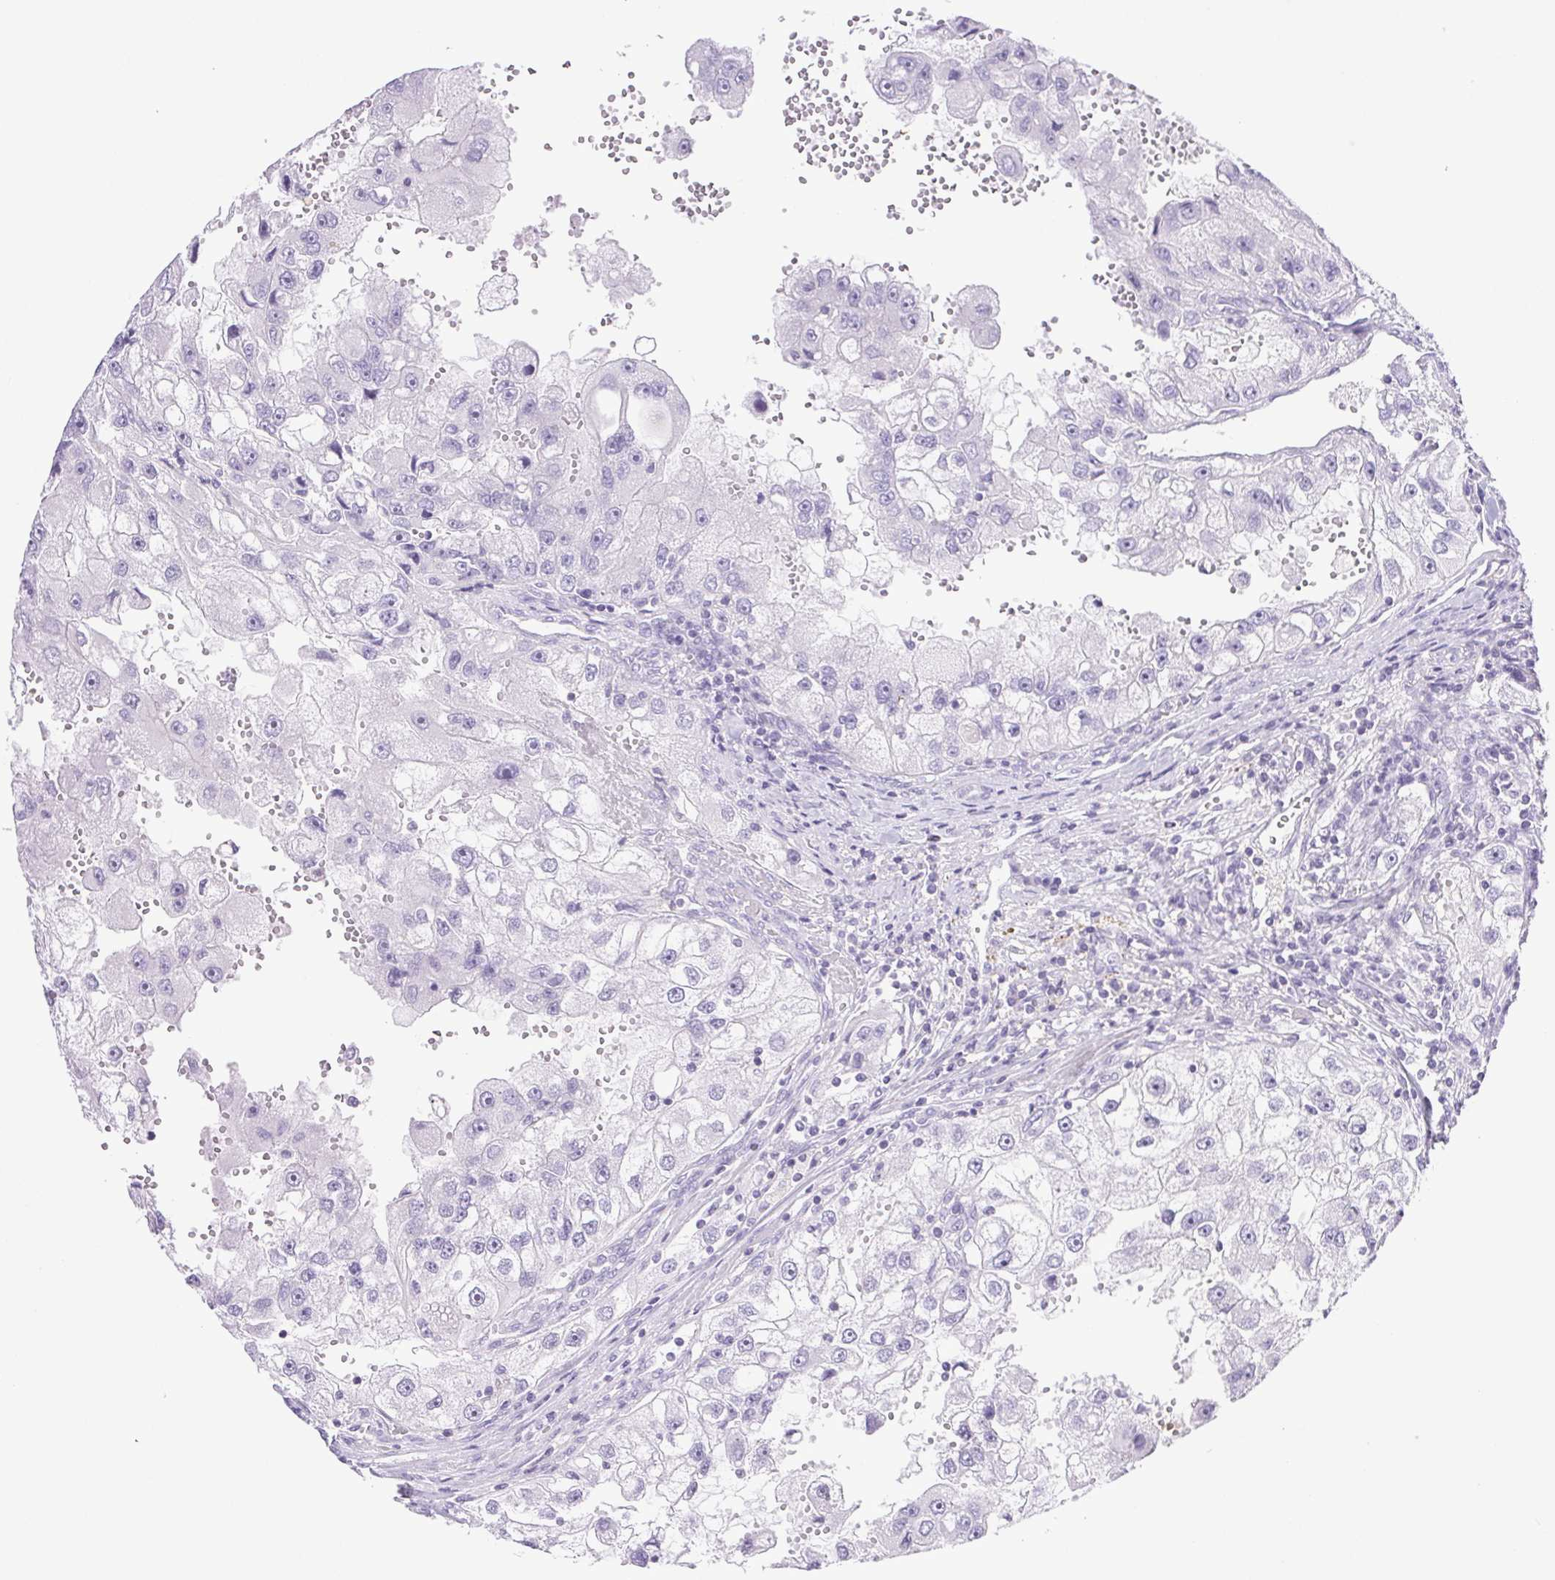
{"staining": {"intensity": "negative", "quantity": "none", "location": "none"}, "tissue": "renal cancer", "cell_type": "Tumor cells", "image_type": "cancer", "snomed": [{"axis": "morphology", "description": "Adenocarcinoma, NOS"}, {"axis": "topography", "description": "Kidney"}], "caption": "DAB (3,3'-diaminobenzidine) immunohistochemical staining of human adenocarcinoma (renal) displays no significant expression in tumor cells.", "gene": "SYNPR", "patient": {"sex": "male", "age": 63}}